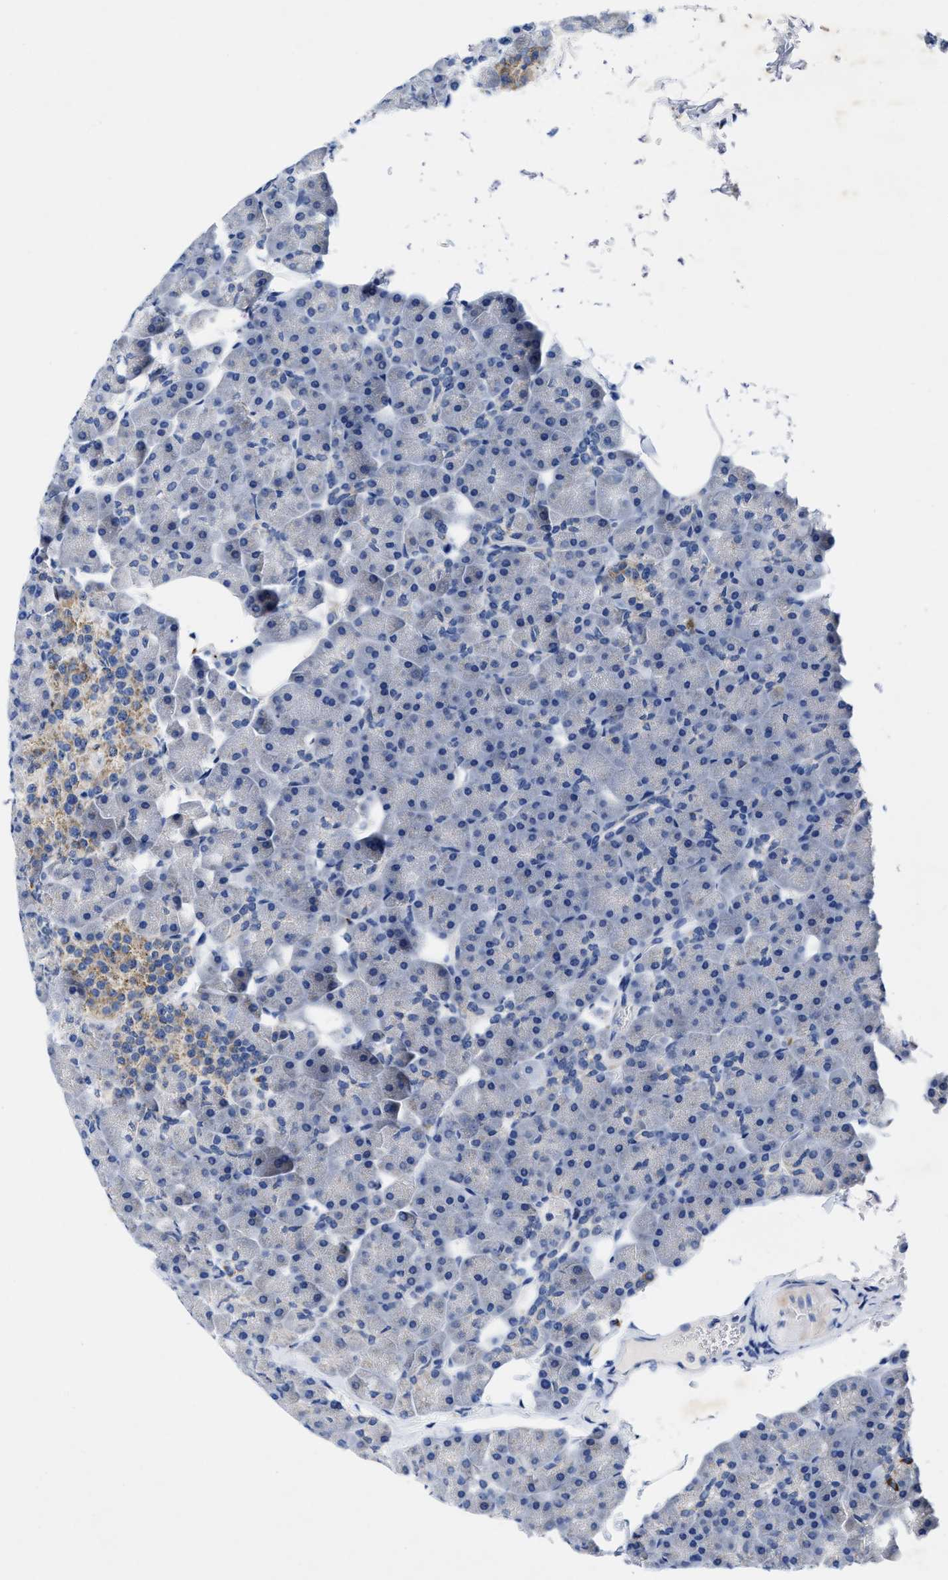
{"staining": {"intensity": "moderate", "quantity": "<25%", "location": "cytoplasmic/membranous"}, "tissue": "pancreas", "cell_type": "Exocrine glandular cells", "image_type": "normal", "snomed": [{"axis": "morphology", "description": "Normal tissue, NOS"}, {"axis": "topography", "description": "Pancreas"}], "caption": "Immunohistochemical staining of benign human pancreas exhibits moderate cytoplasmic/membranous protein staining in about <25% of exocrine glandular cells.", "gene": "TBRG4", "patient": {"sex": "male", "age": 35}}